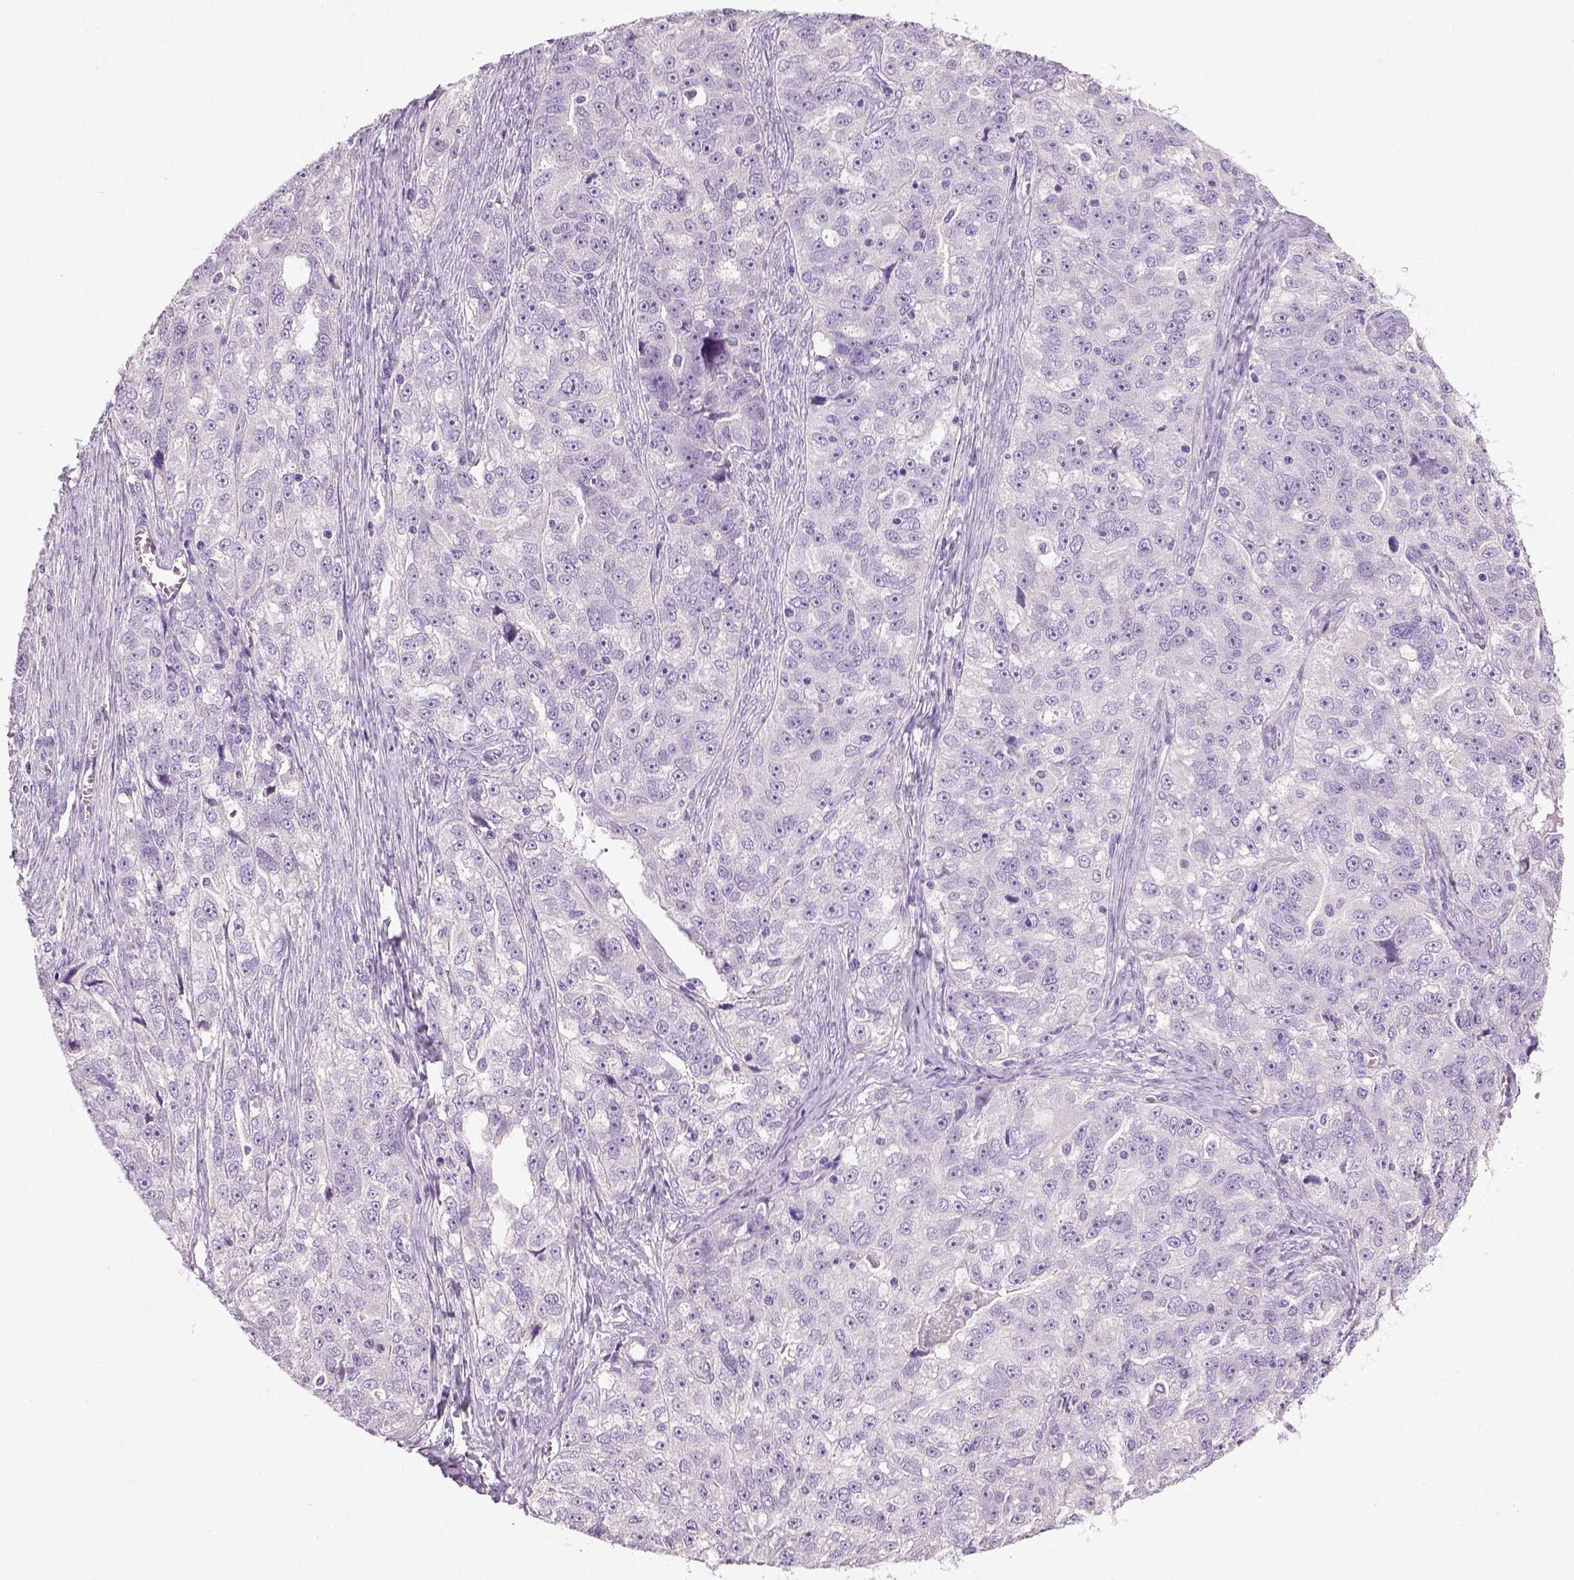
{"staining": {"intensity": "negative", "quantity": "none", "location": "none"}, "tissue": "ovarian cancer", "cell_type": "Tumor cells", "image_type": "cancer", "snomed": [{"axis": "morphology", "description": "Cystadenocarcinoma, serous, NOS"}, {"axis": "topography", "description": "Ovary"}], "caption": "Tumor cells are negative for brown protein staining in ovarian serous cystadenocarcinoma.", "gene": "NECAB2", "patient": {"sex": "female", "age": 51}}